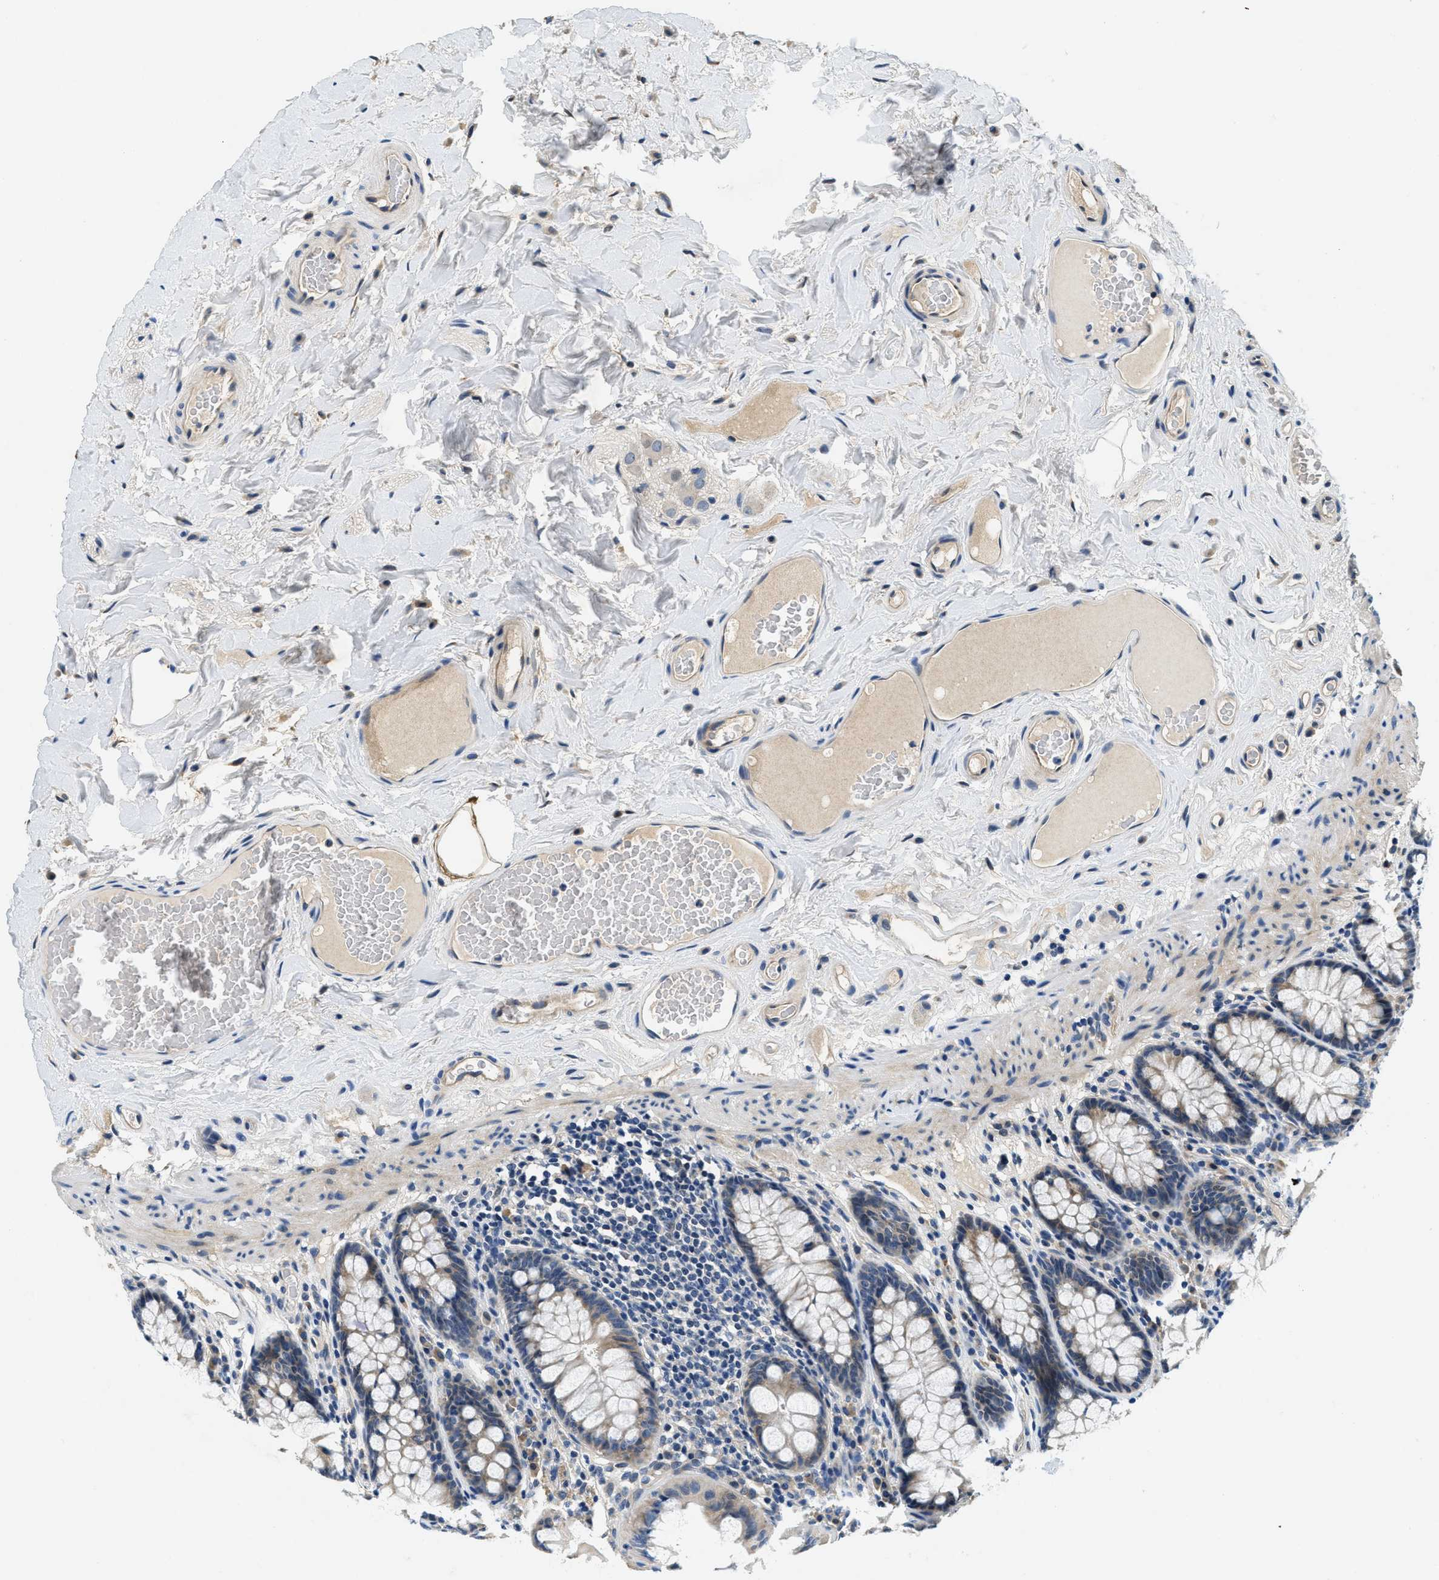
{"staining": {"intensity": "weak", "quantity": "25%-75%", "location": "cytoplasmic/membranous"}, "tissue": "colon", "cell_type": "Endothelial cells", "image_type": "normal", "snomed": [{"axis": "morphology", "description": "Normal tissue, NOS"}, {"axis": "topography", "description": "Colon"}], "caption": "A brown stain labels weak cytoplasmic/membranous positivity of a protein in endothelial cells of normal colon.", "gene": "ALDH3A2", "patient": {"sex": "female", "age": 55}}